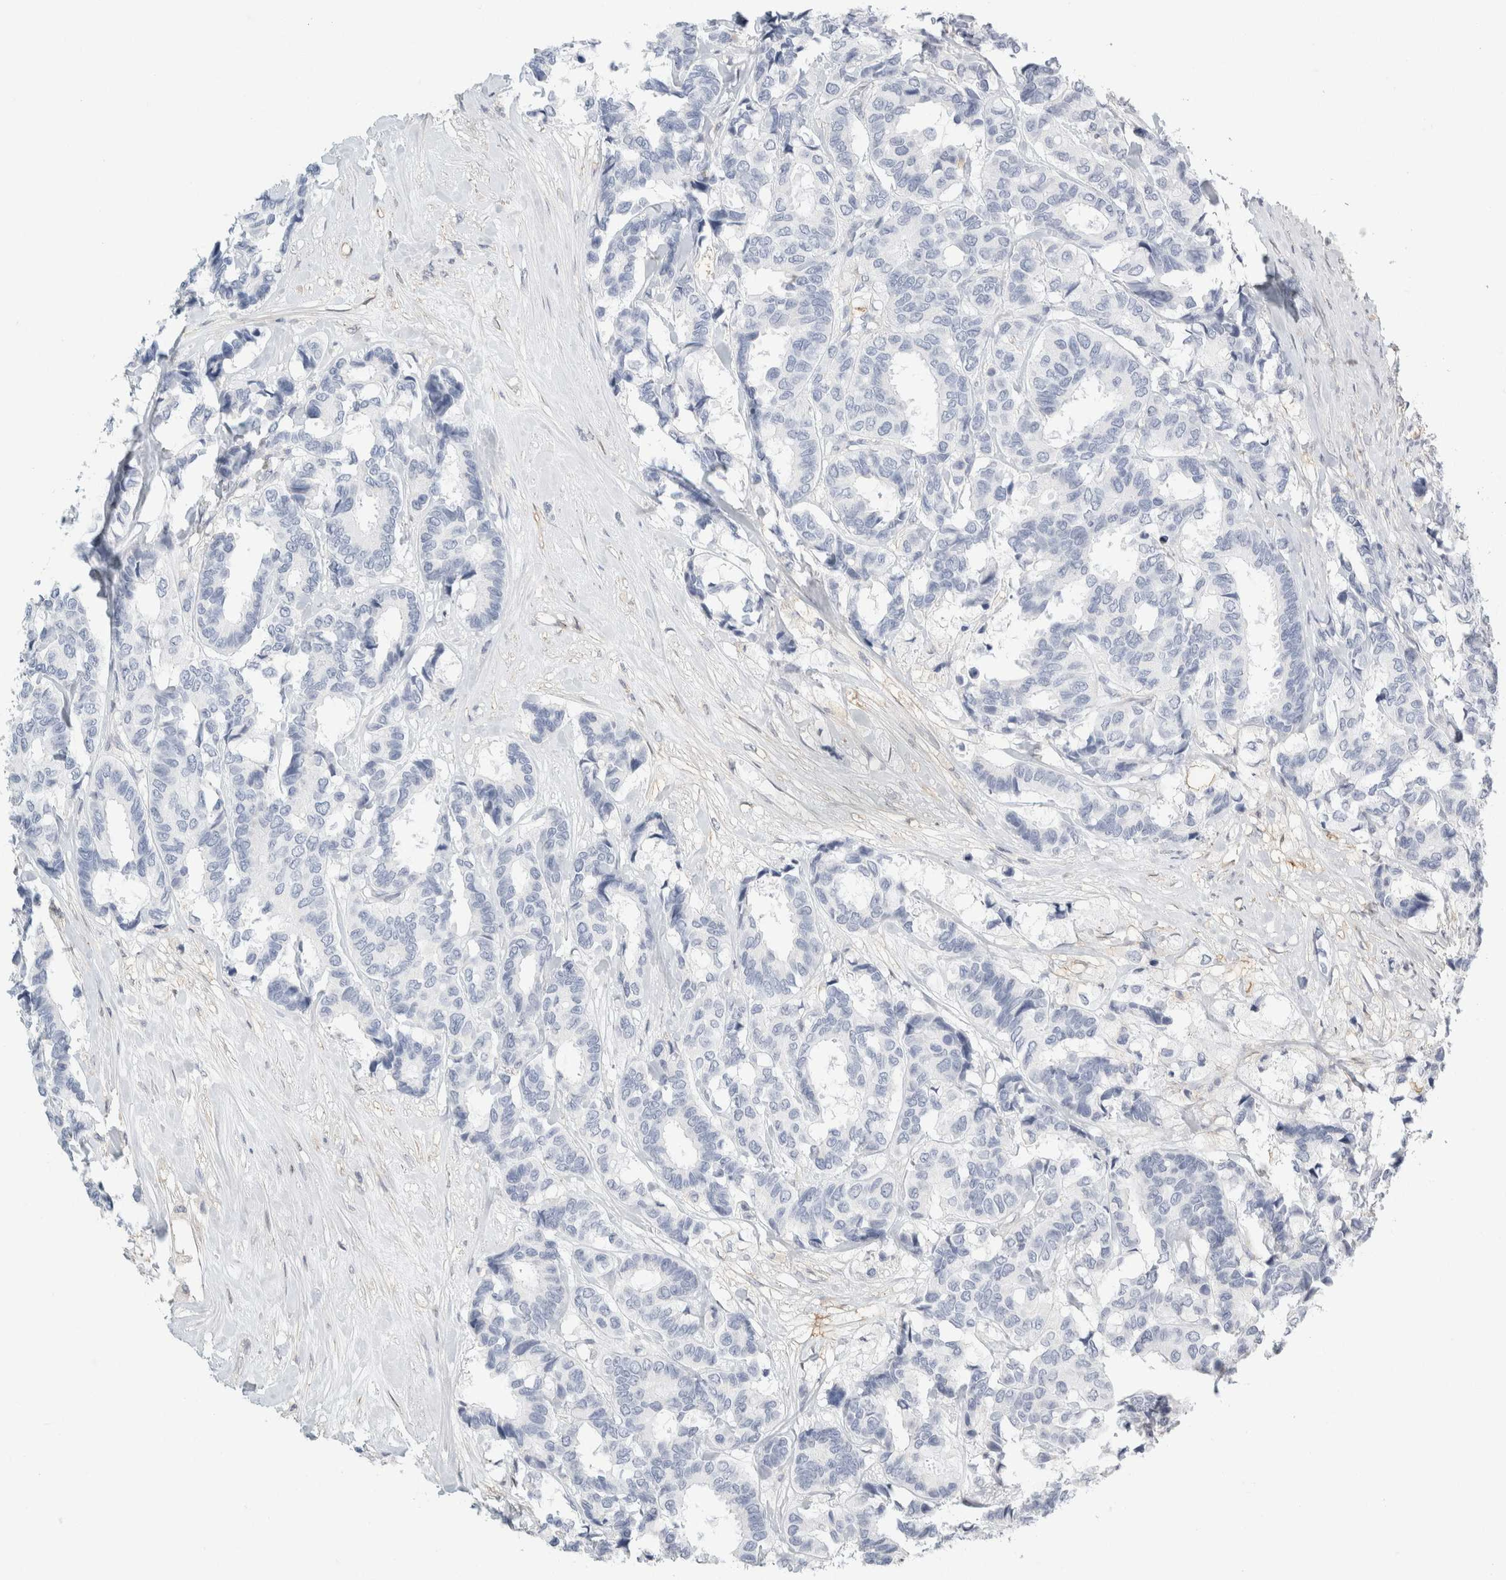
{"staining": {"intensity": "negative", "quantity": "none", "location": "none"}, "tissue": "breast cancer", "cell_type": "Tumor cells", "image_type": "cancer", "snomed": [{"axis": "morphology", "description": "Duct carcinoma"}, {"axis": "topography", "description": "Breast"}], "caption": "Histopathology image shows no significant protein positivity in tumor cells of invasive ductal carcinoma (breast). (DAB (3,3'-diaminobenzidine) immunohistochemistry (IHC) with hematoxylin counter stain).", "gene": "P2RY2", "patient": {"sex": "female", "age": 87}}